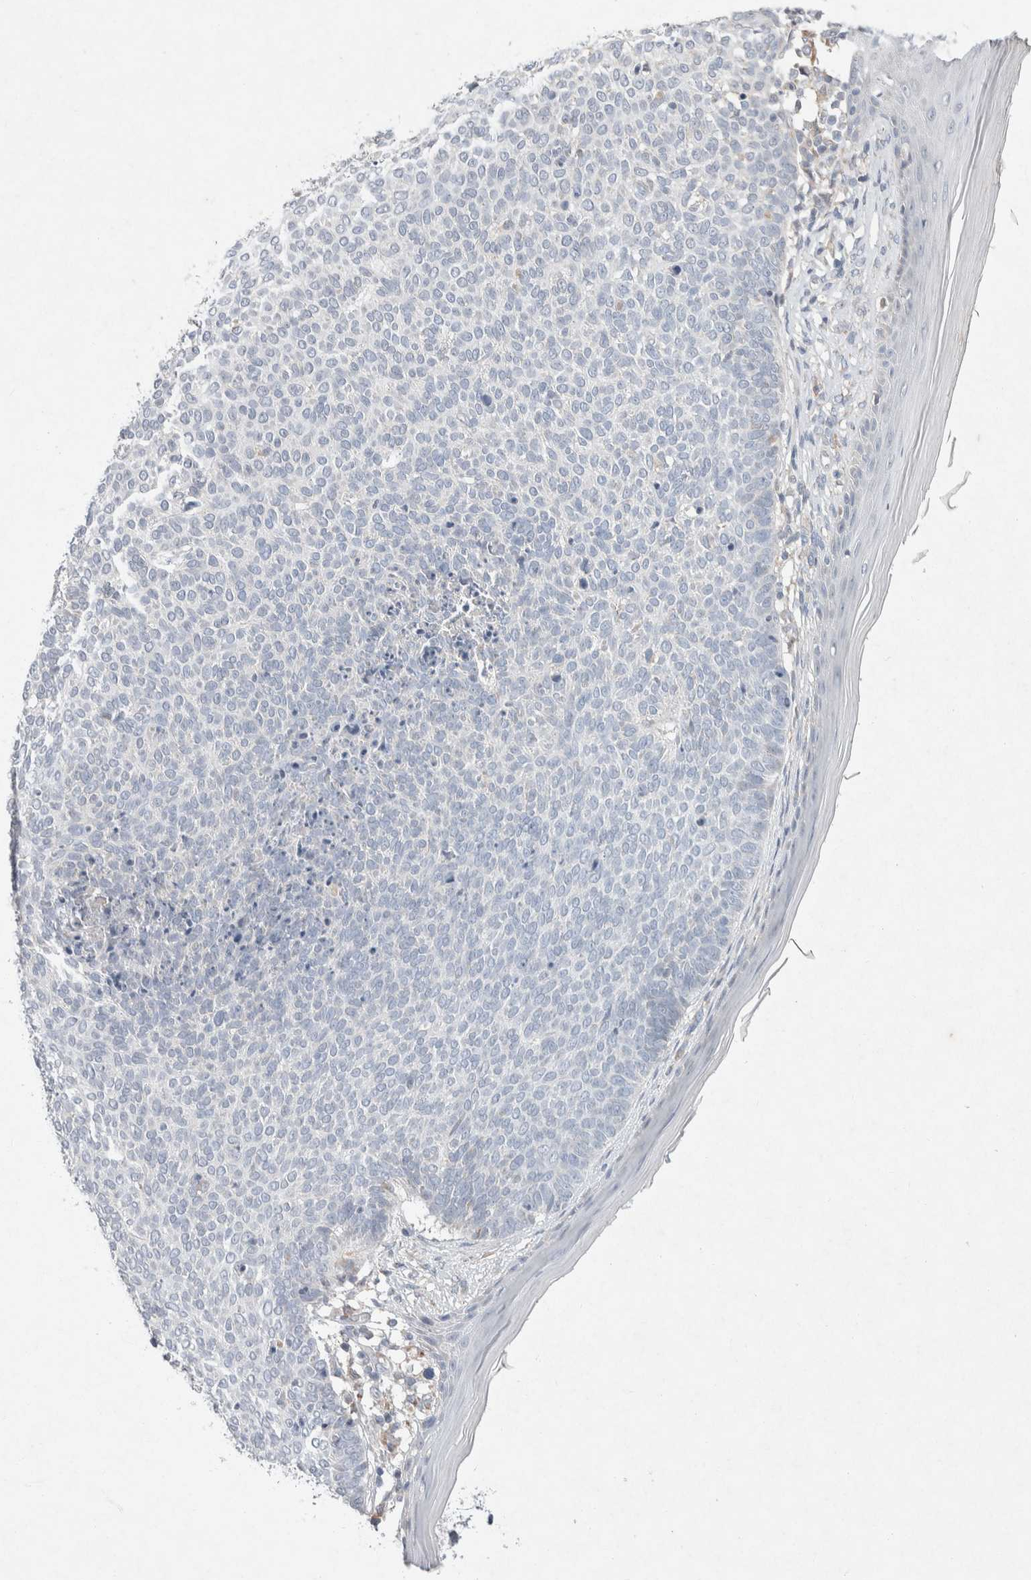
{"staining": {"intensity": "negative", "quantity": "none", "location": "none"}, "tissue": "skin cancer", "cell_type": "Tumor cells", "image_type": "cancer", "snomed": [{"axis": "morphology", "description": "Normal tissue, NOS"}, {"axis": "morphology", "description": "Basal cell carcinoma"}, {"axis": "topography", "description": "Skin"}], "caption": "The histopathology image demonstrates no significant staining in tumor cells of skin basal cell carcinoma.", "gene": "CMTM4", "patient": {"sex": "male", "age": 50}}